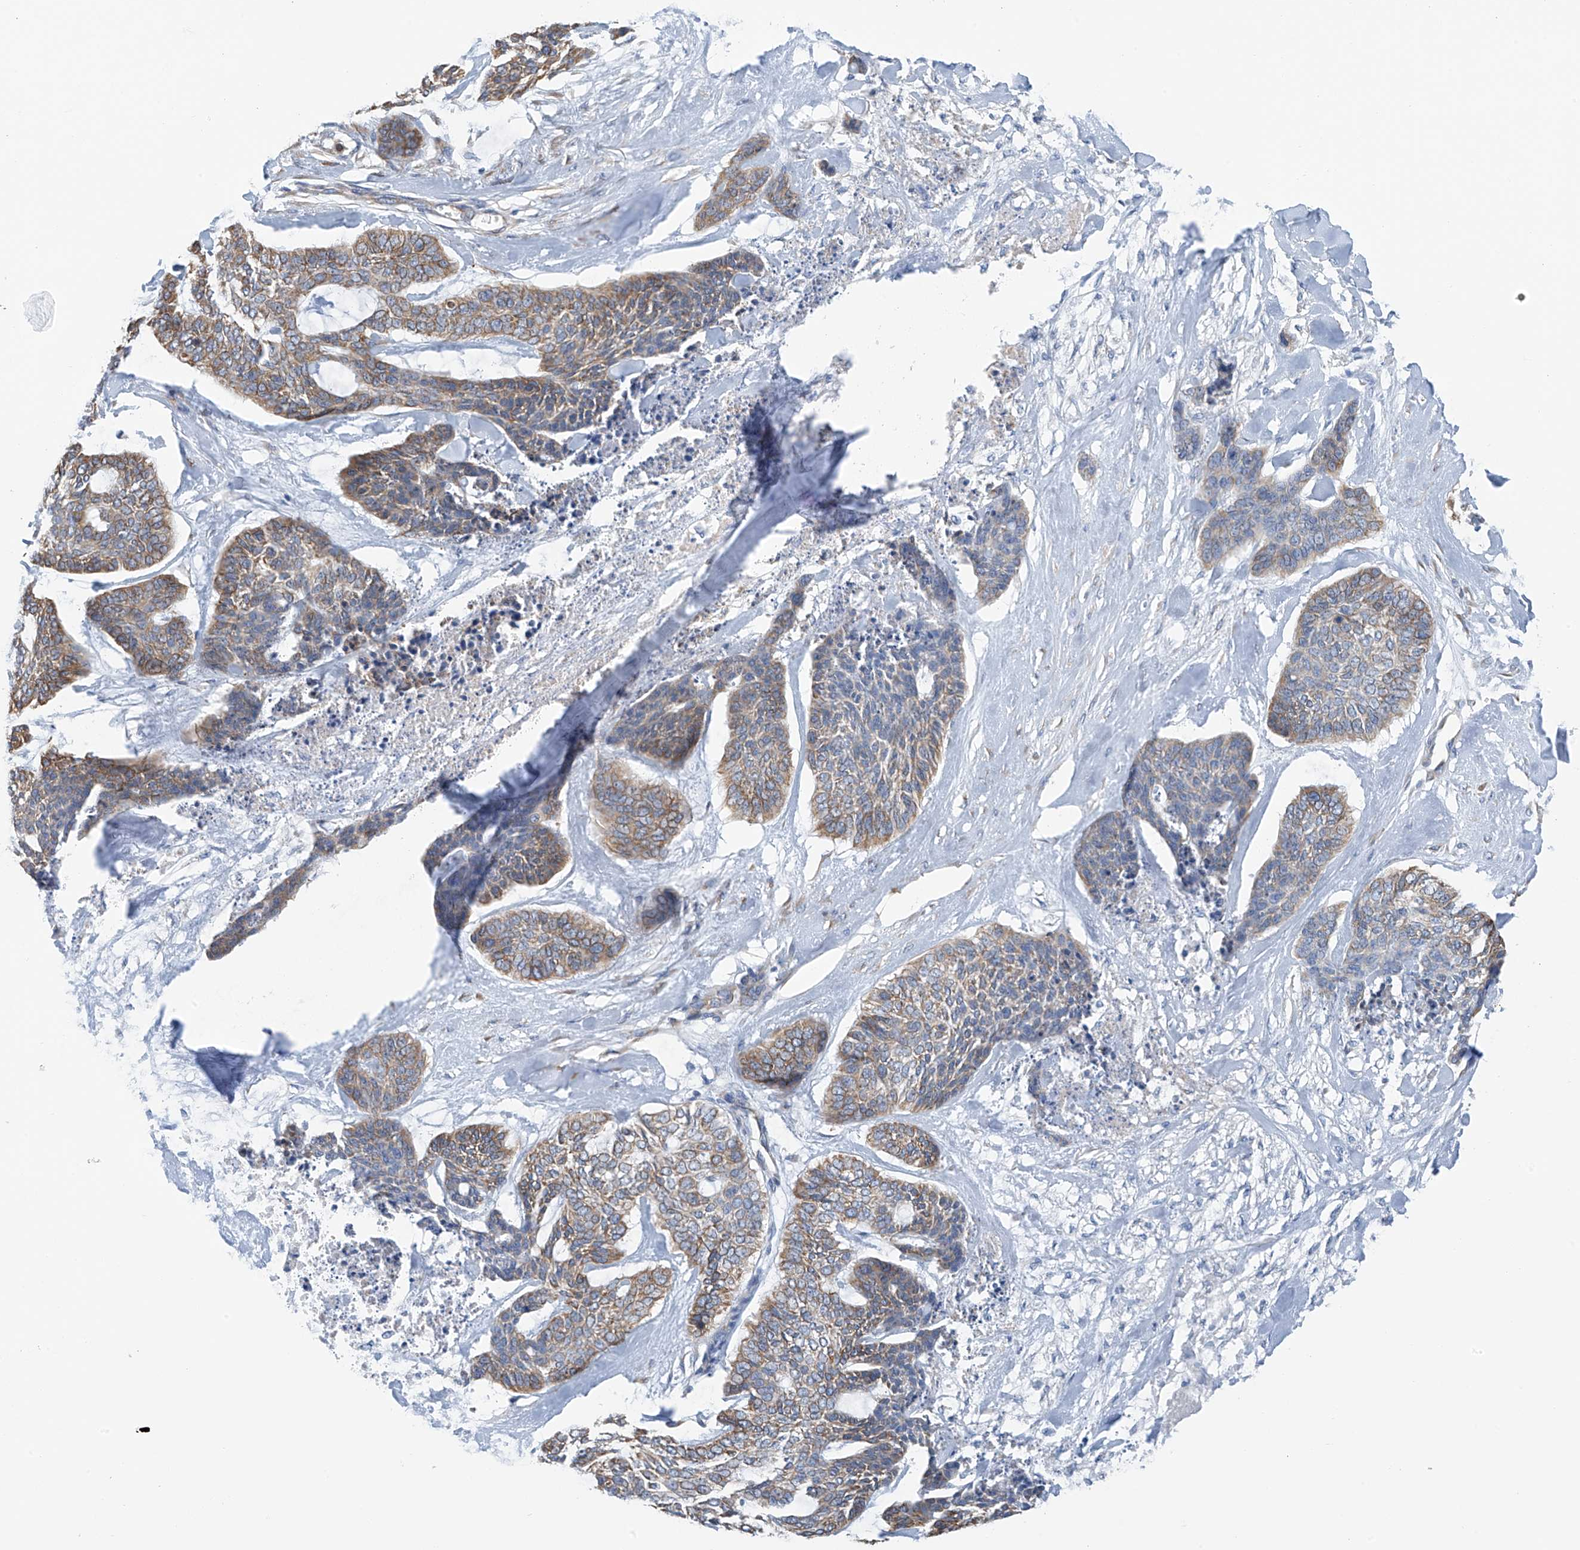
{"staining": {"intensity": "moderate", "quantity": ">75%", "location": "cytoplasmic/membranous"}, "tissue": "skin cancer", "cell_type": "Tumor cells", "image_type": "cancer", "snomed": [{"axis": "morphology", "description": "Basal cell carcinoma"}, {"axis": "topography", "description": "Skin"}], "caption": "The immunohistochemical stain shows moderate cytoplasmic/membranous positivity in tumor cells of skin cancer (basal cell carcinoma) tissue. Using DAB (brown) and hematoxylin (blue) stains, captured at high magnification using brightfield microscopy.", "gene": "RCN2", "patient": {"sex": "female", "age": 64}}